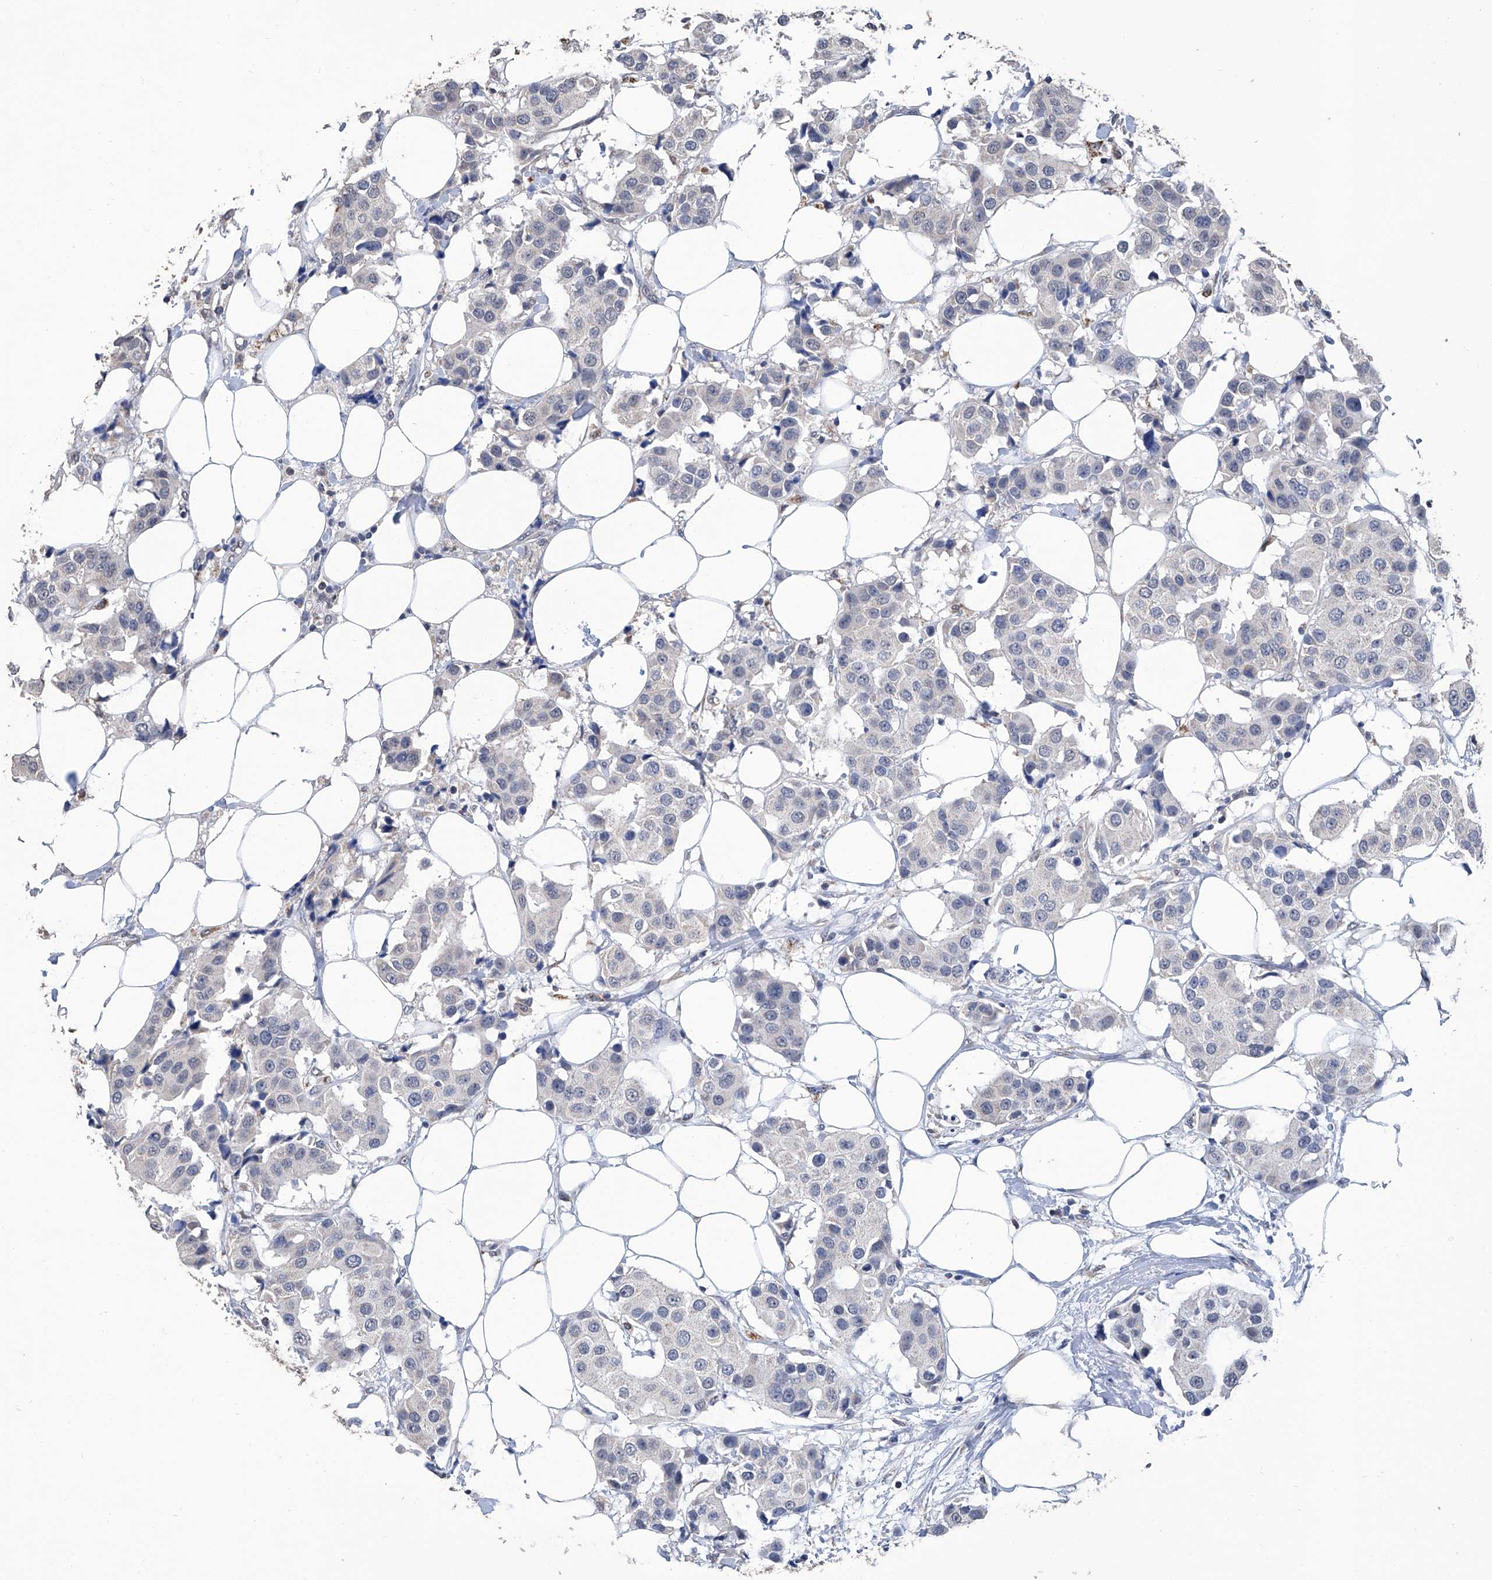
{"staining": {"intensity": "negative", "quantity": "none", "location": "none"}, "tissue": "breast cancer", "cell_type": "Tumor cells", "image_type": "cancer", "snomed": [{"axis": "morphology", "description": "Normal tissue, NOS"}, {"axis": "morphology", "description": "Duct carcinoma"}, {"axis": "topography", "description": "Breast"}], "caption": "Immunohistochemical staining of invasive ductal carcinoma (breast) shows no significant expression in tumor cells.", "gene": "GPT", "patient": {"sex": "female", "age": 39}}